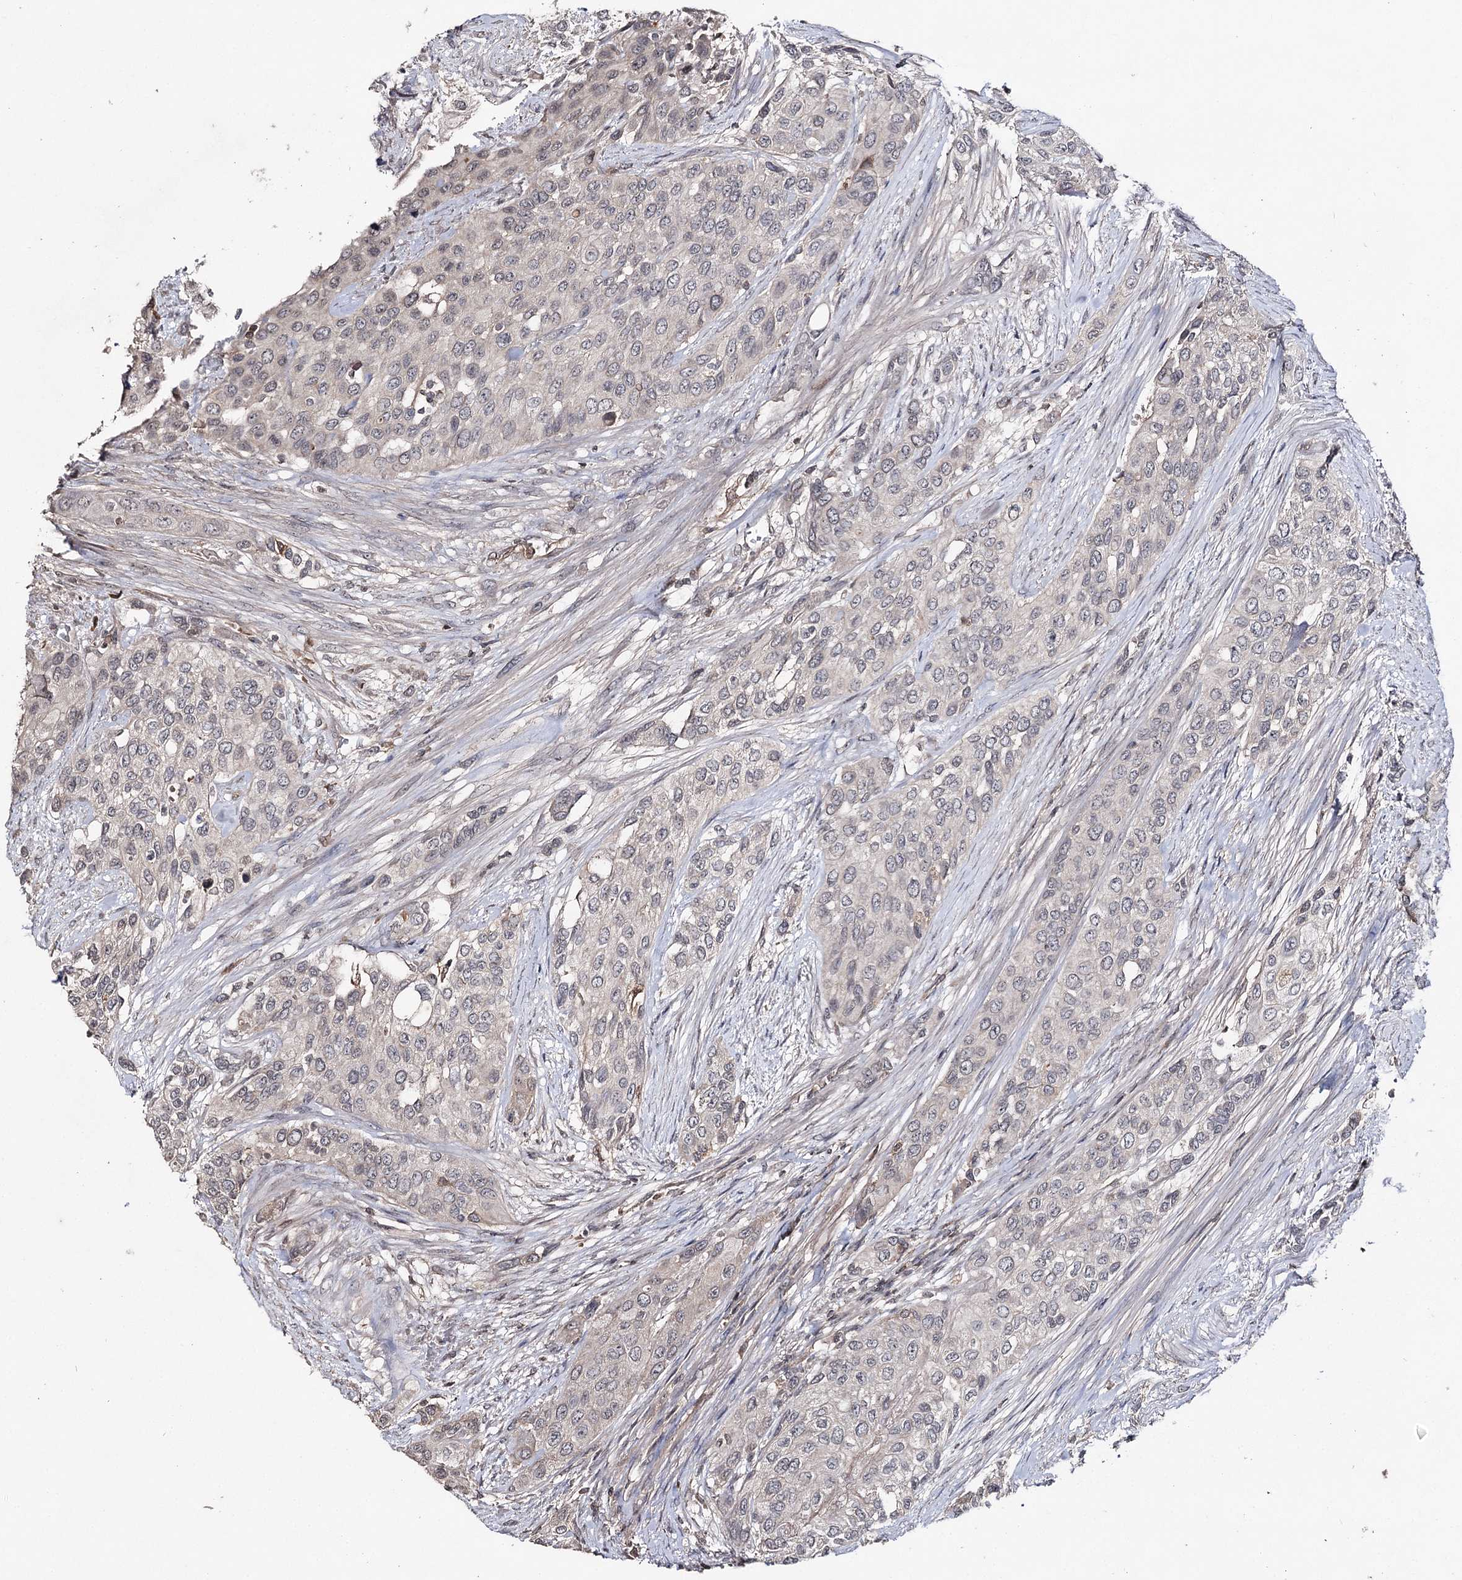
{"staining": {"intensity": "weak", "quantity": "<25%", "location": "cytoplasmic/membranous"}, "tissue": "urothelial cancer", "cell_type": "Tumor cells", "image_type": "cancer", "snomed": [{"axis": "morphology", "description": "Normal tissue, NOS"}, {"axis": "morphology", "description": "Urothelial carcinoma, High grade"}, {"axis": "topography", "description": "Vascular tissue"}, {"axis": "topography", "description": "Urinary bladder"}], "caption": "An immunohistochemistry (IHC) micrograph of urothelial cancer is shown. There is no staining in tumor cells of urothelial cancer.", "gene": "SYNGR3", "patient": {"sex": "female", "age": 56}}